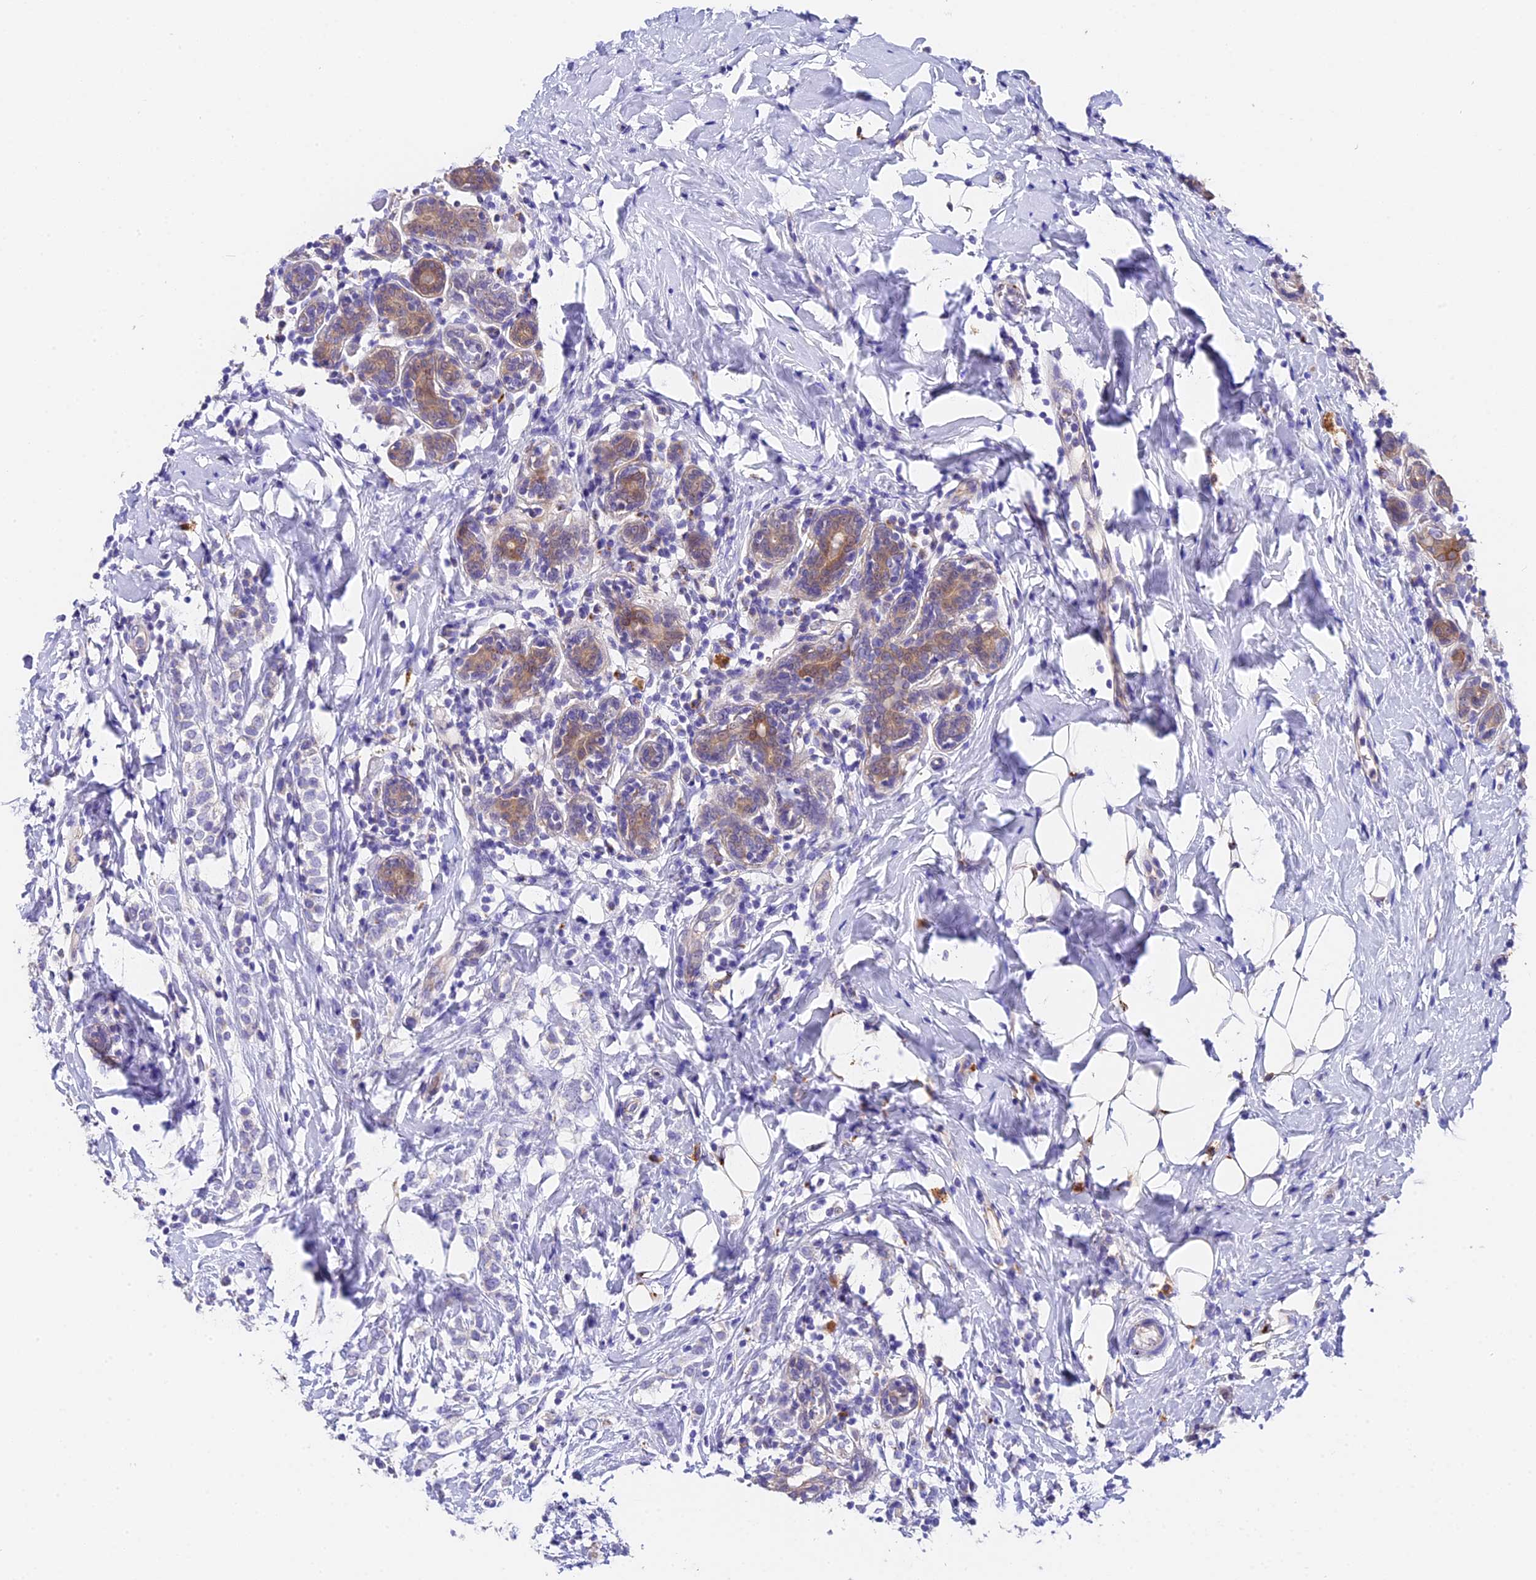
{"staining": {"intensity": "negative", "quantity": "none", "location": "none"}, "tissue": "breast cancer", "cell_type": "Tumor cells", "image_type": "cancer", "snomed": [{"axis": "morphology", "description": "Normal tissue, NOS"}, {"axis": "morphology", "description": "Lobular carcinoma"}, {"axis": "topography", "description": "Breast"}], "caption": "The IHC photomicrograph has no significant staining in tumor cells of breast lobular carcinoma tissue. (DAB (3,3'-diaminobenzidine) immunohistochemistry (IHC) visualized using brightfield microscopy, high magnification).", "gene": "LYPD6", "patient": {"sex": "female", "age": 47}}